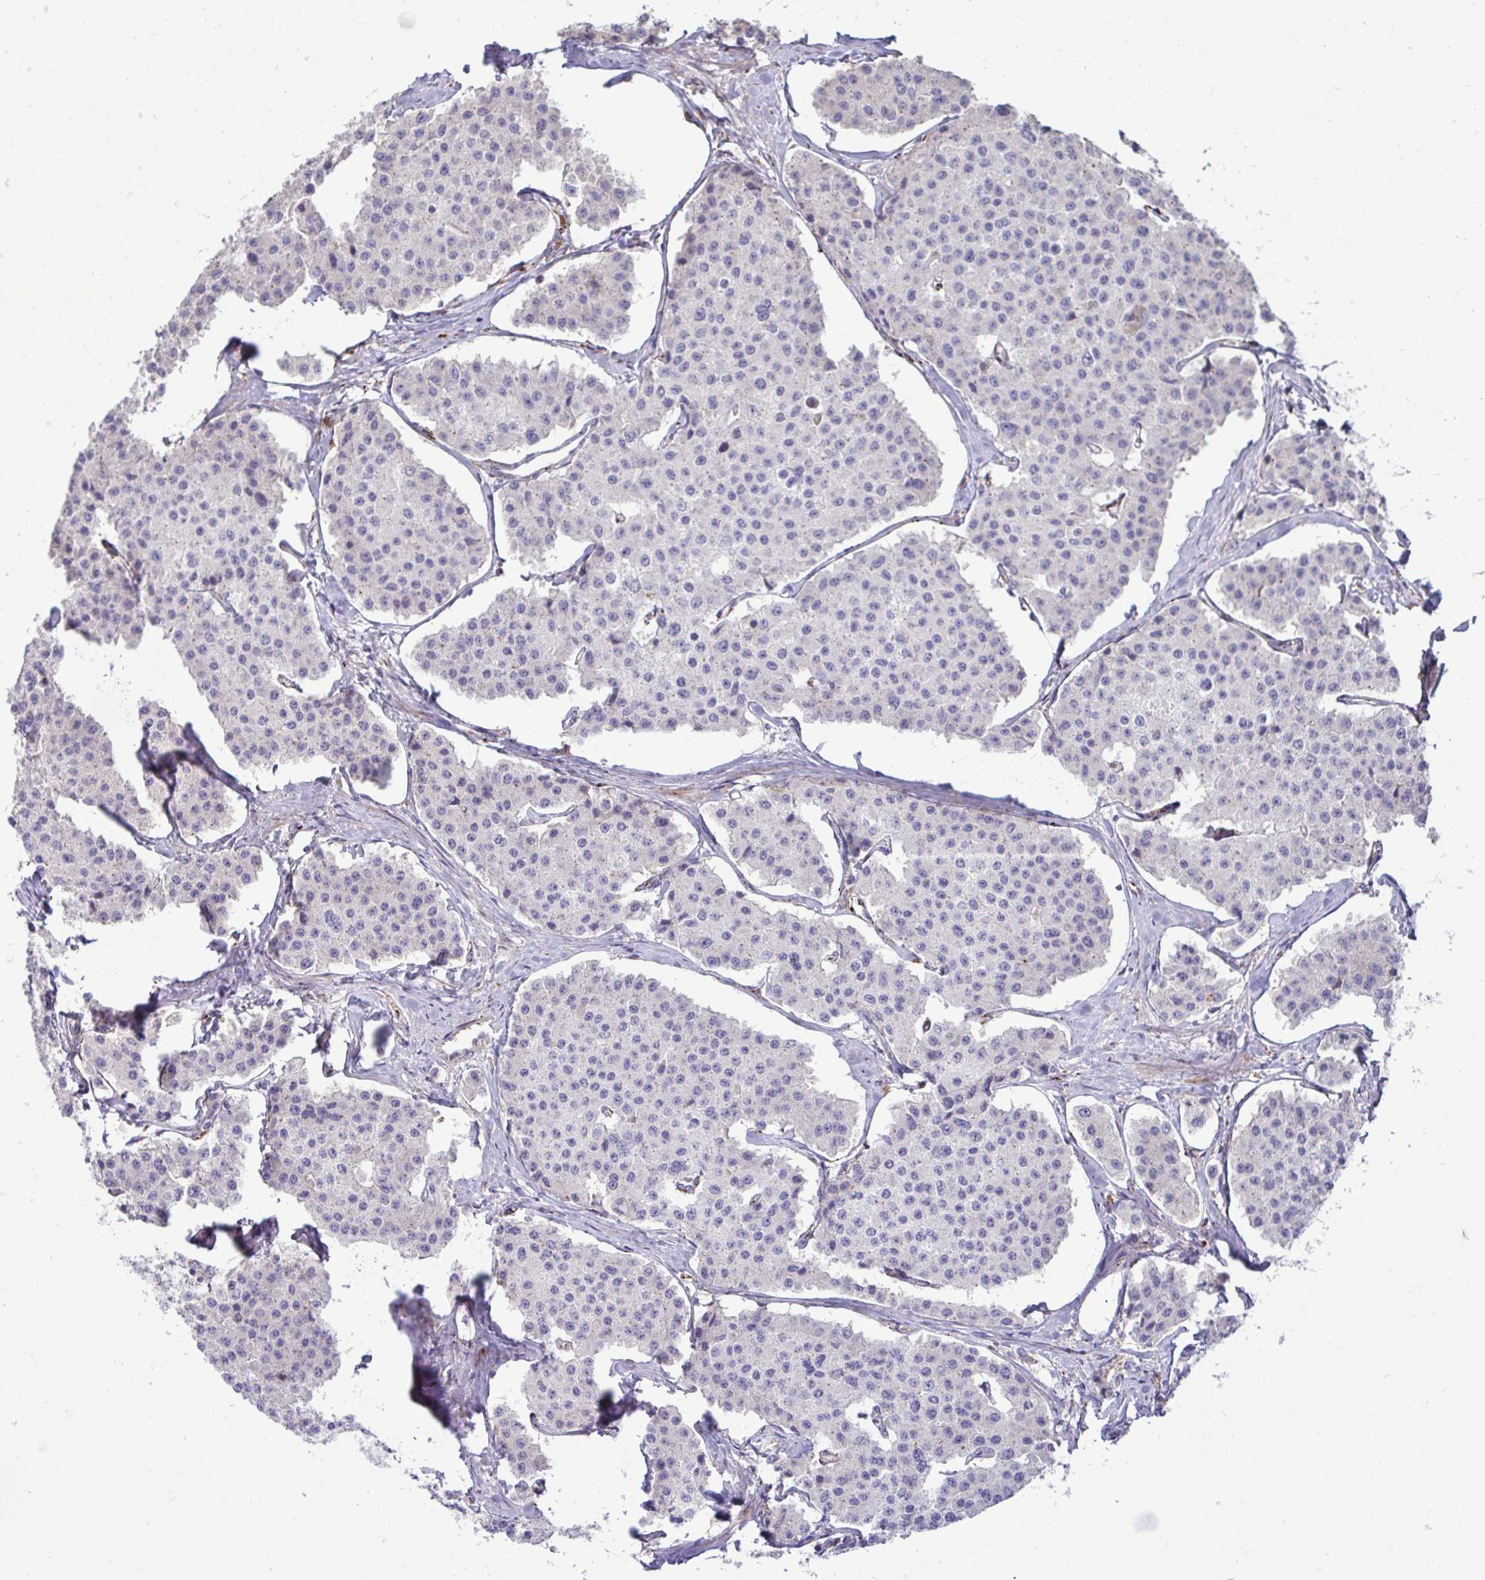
{"staining": {"intensity": "negative", "quantity": "none", "location": "none"}, "tissue": "carcinoid", "cell_type": "Tumor cells", "image_type": "cancer", "snomed": [{"axis": "morphology", "description": "Carcinoid, malignant, NOS"}, {"axis": "topography", "description": "Small intestine"}], "caption": "DAB immunohistochemical staining of human carcinoid exhibits no significant staining in tumor cells.", "gene": "LIMS1", "patient": {"sex": "female", "age": 65}}